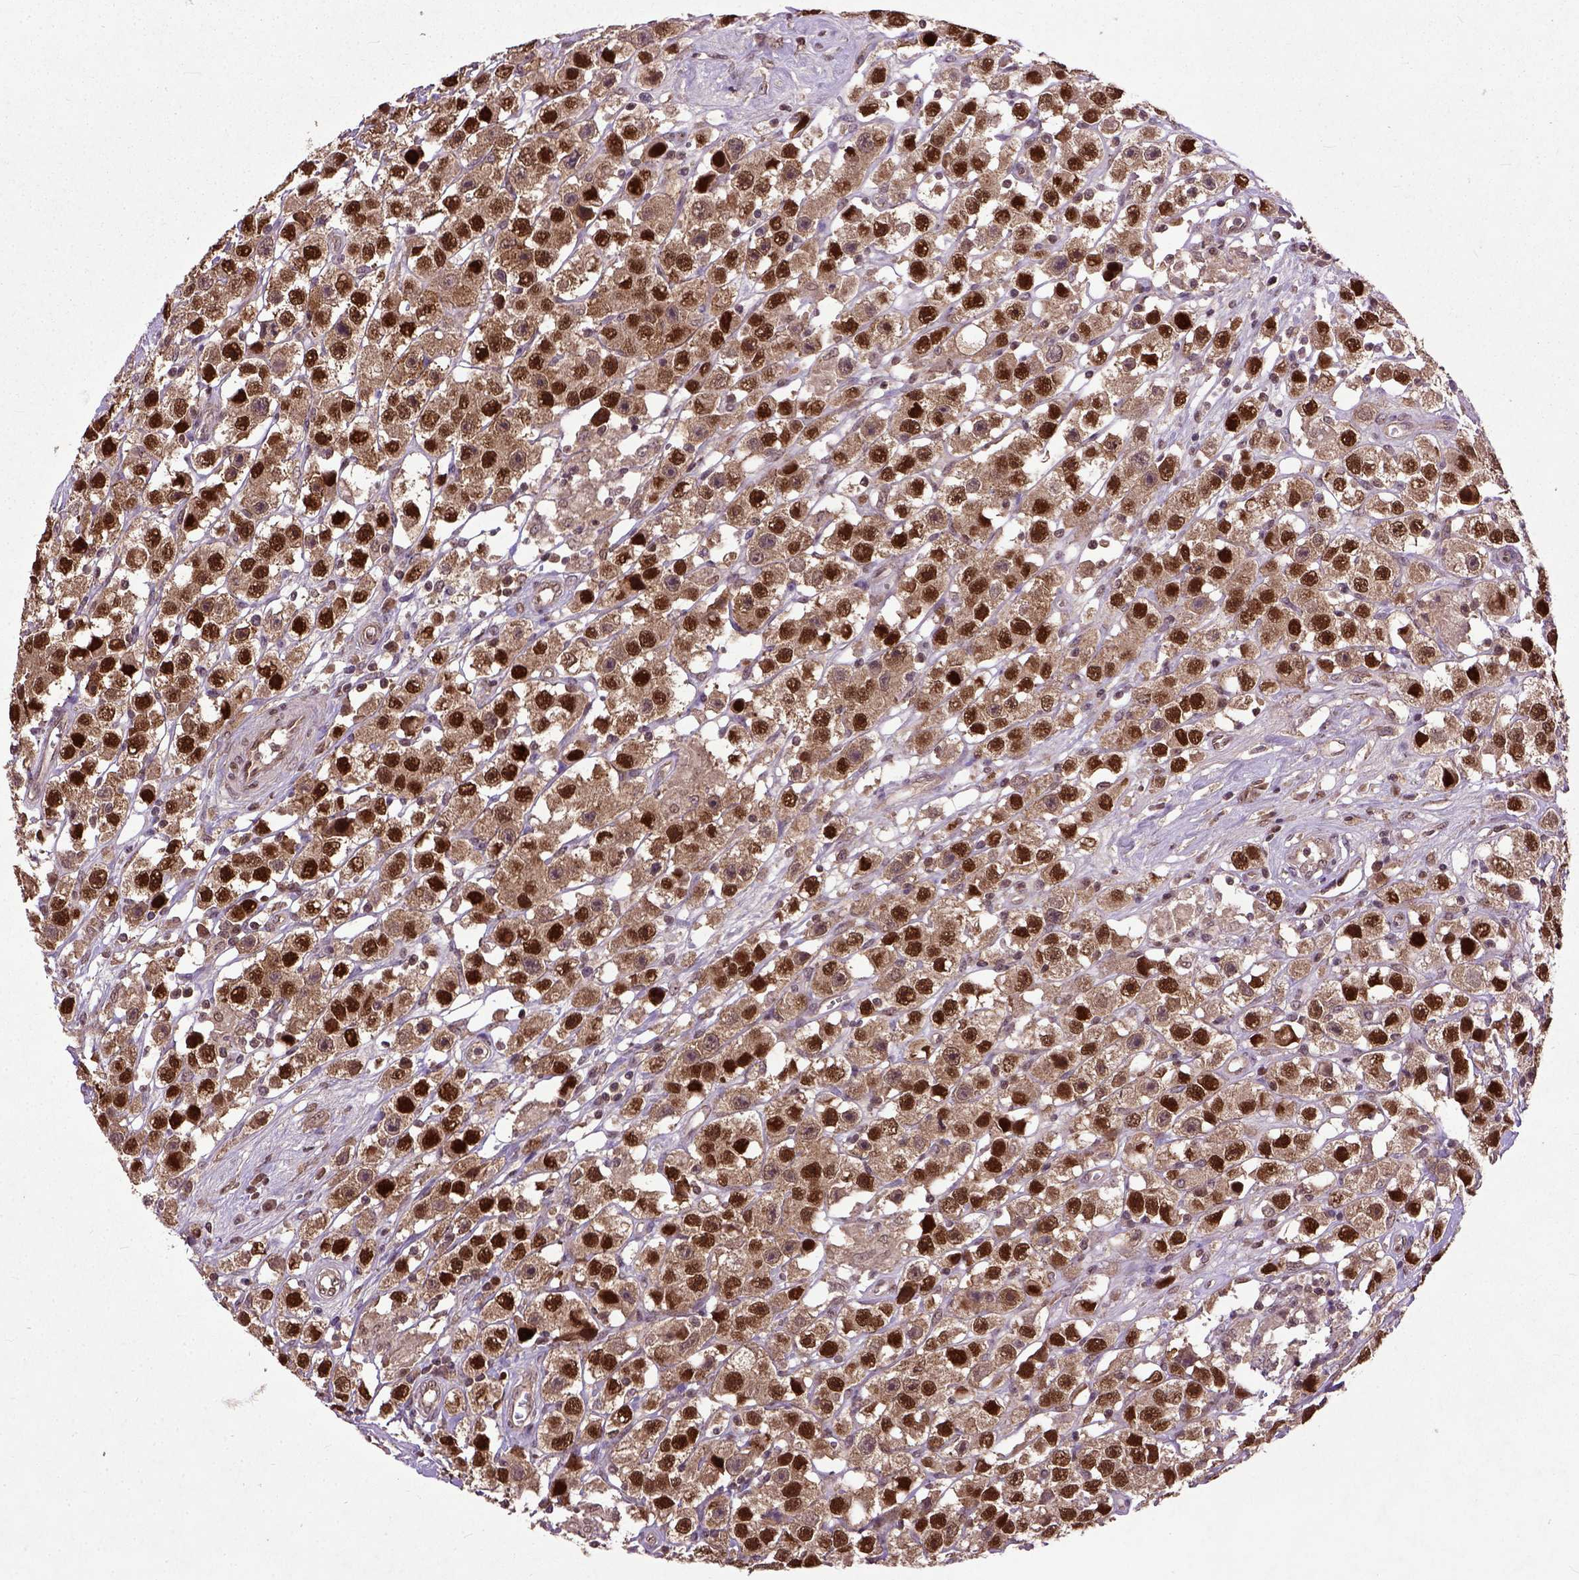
{"staining": {"intensity": "strong", "quantity": ">75%", "location": "cytoplasmic/membranous,nuclear"}, "tissue": "testis cancer", "cell_type": "Tumor cells", "image_type": "cancer", "snomed": [{"axis": "morphology", "description": "Seminoma, NOS"}, {"axis": "topography", "description": "Testis"}], "caption": "Testis cancer stained with IHC reveals strong cytoplasmic/membranous and nuclear positivity in approximately >75% of tumor cells. (DAB = brown stain, brightfield microscopy at high magnification).", "gene": "UBA3", "patient": {"sex": "male", "age": 45}}